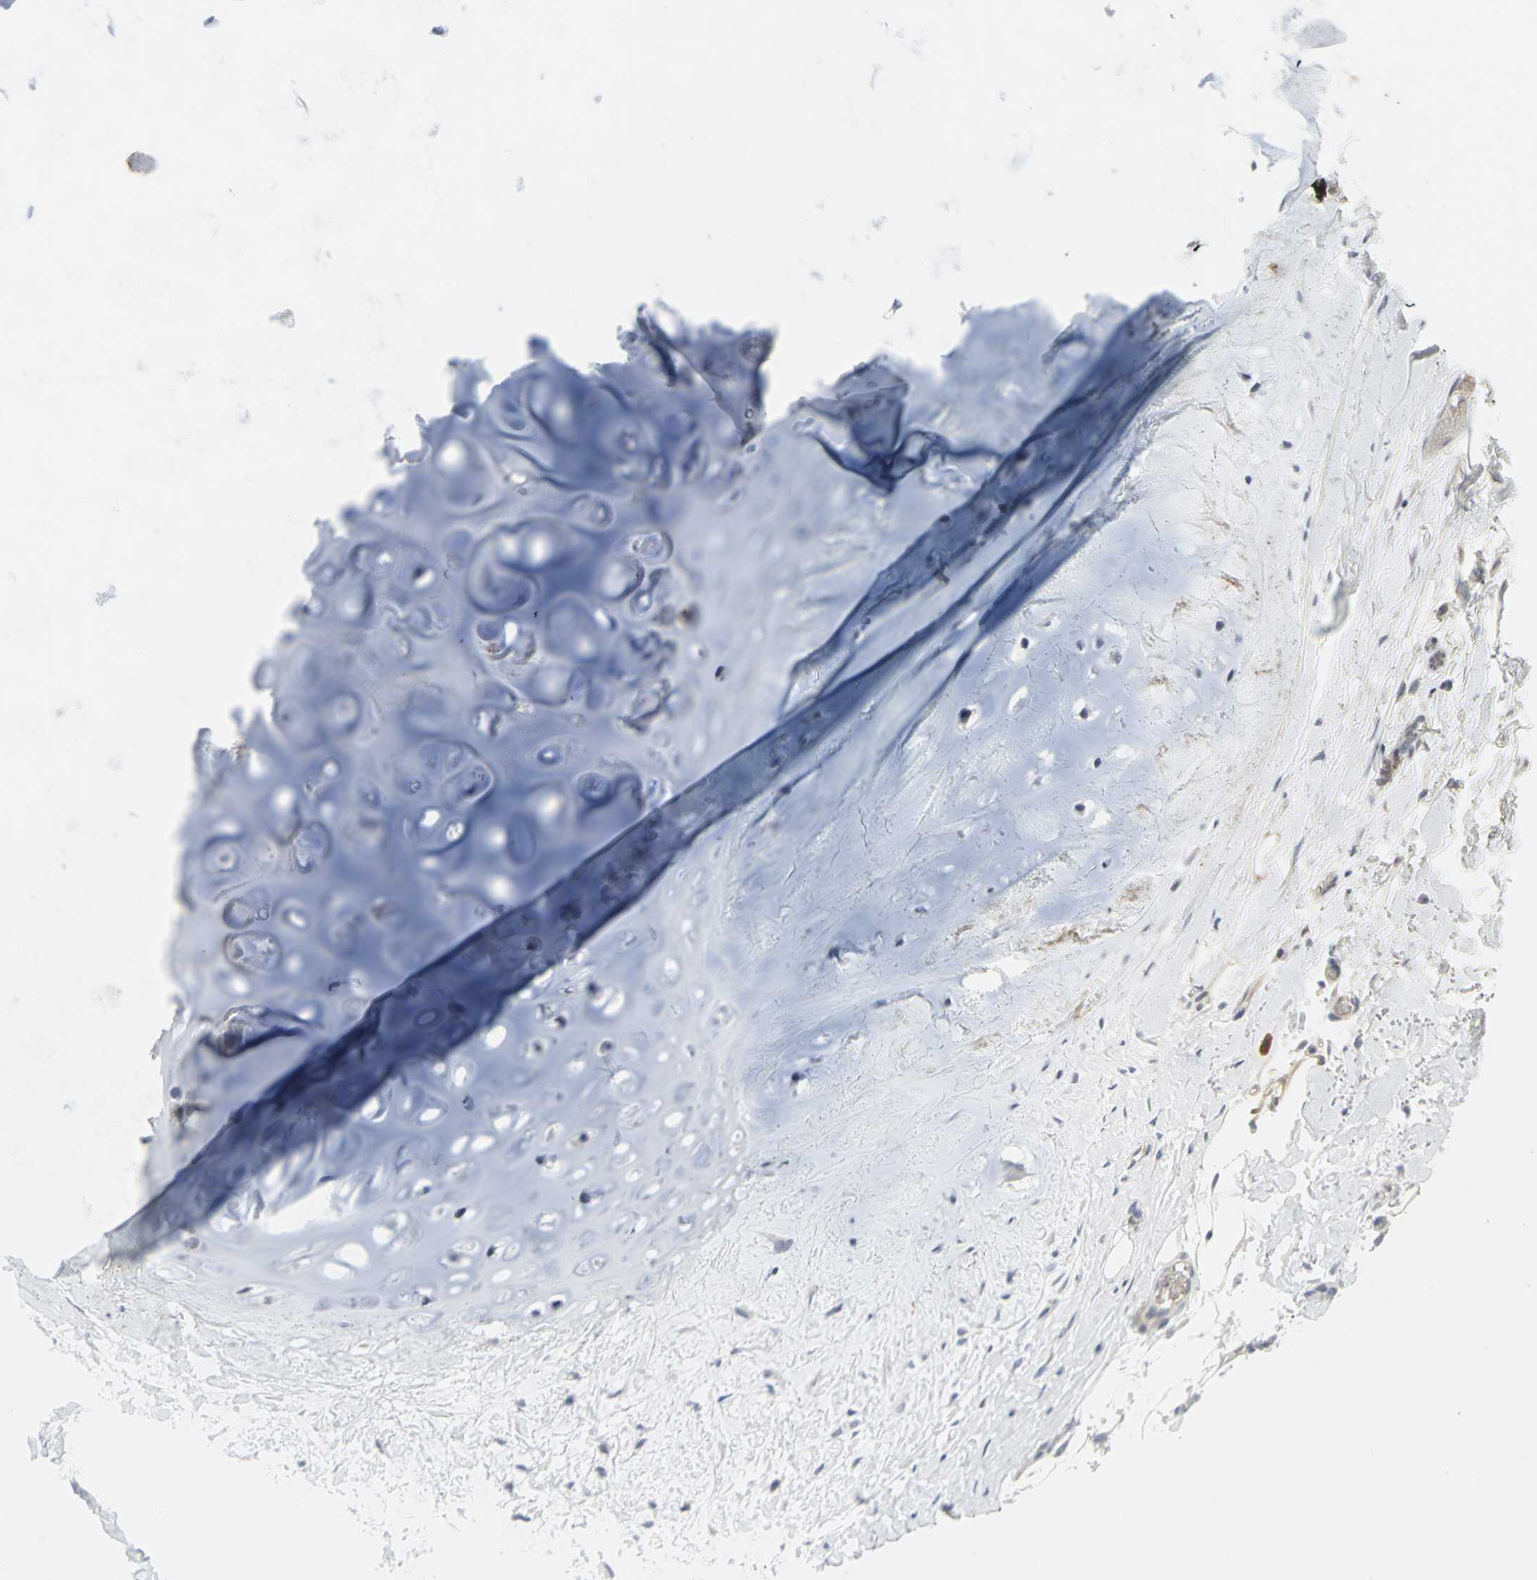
{"staining": {"intensity": "negative", "quantity": "none", "location": "none"}, "tissue": "adipose tissue", "cell_type": "Adipocytes", "image_type": "normal", "snomed": [{"axis": "morphology", "description": "Normal tissue, NOS"}, {"axis": "topography", "description": "Cartilage tissue"}, {"axis": "topography", "description": "Bronchus"}], "caption": "Adipocytes show no significant expression in unremarkable adipose tissue. (Brightfield microscopy of DAB (3,3'-diaminobenzidine) immunohistochemistry at high magnification).", "gene": "ZIC1", "patient": {"sex": "female", "age": 73}}